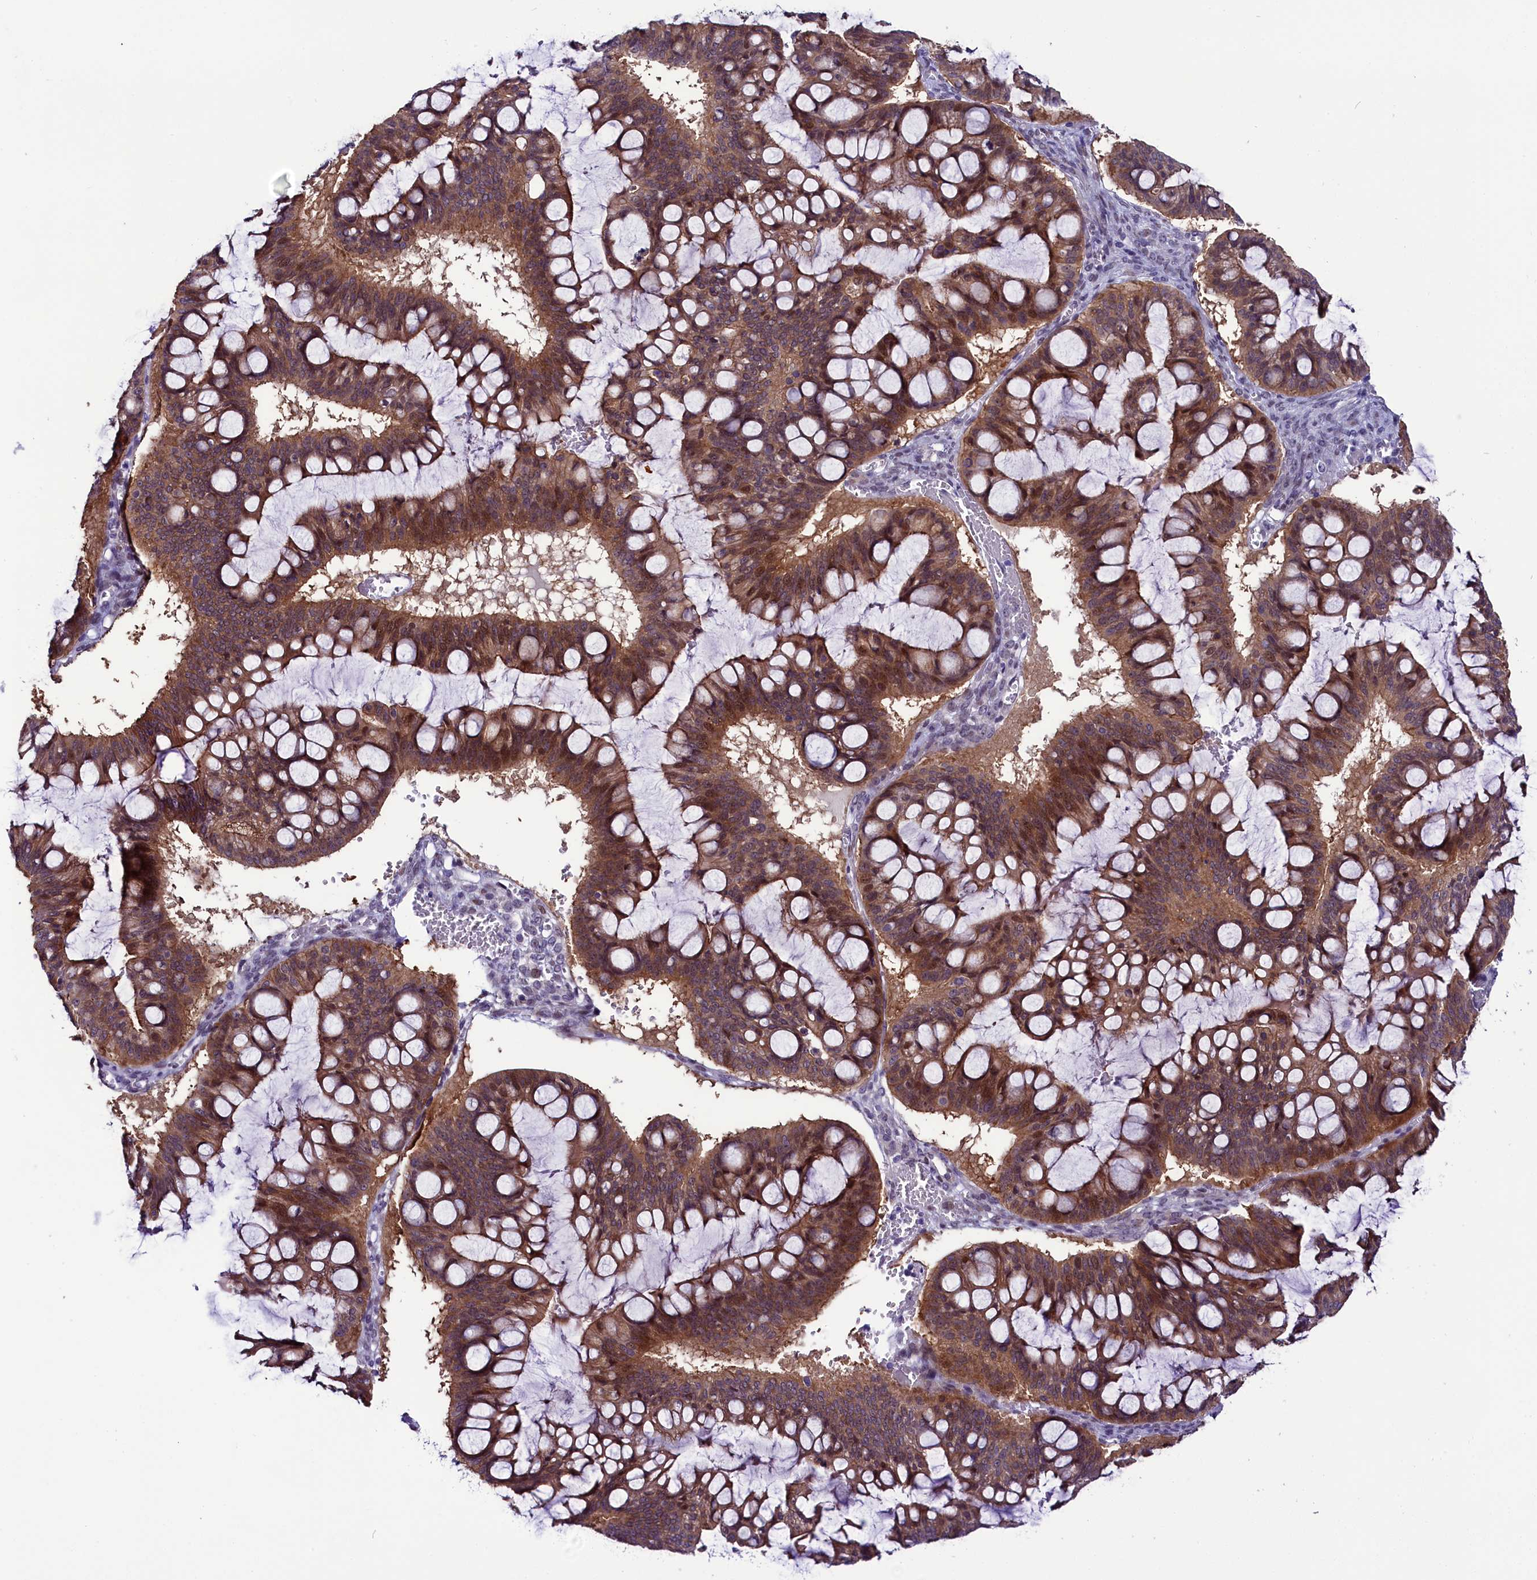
{"staining": {"intensity": "moderate", "quantity": ">75%", "location": "cytoplasmic/membranous,nuclear"}, "tissue": "ovarian cancer", "cell_type": "Tumor cells", "image_type": "cancer", "snomed": [{"axis": "morphology", "description": "Cystadenocarcinoma, mucinous, NOS"}, {"axis": "topography", "description": "Ovary"}], "caption": "This is a photomicrograph of immunohistochemistry staining of ovarian cancer, which shows moderate positivity in the cytoplasmic/membranous and nuclear of tumor cells.", "gene": "CCDC106", "patient": {"sex": "female", "age": 73}}